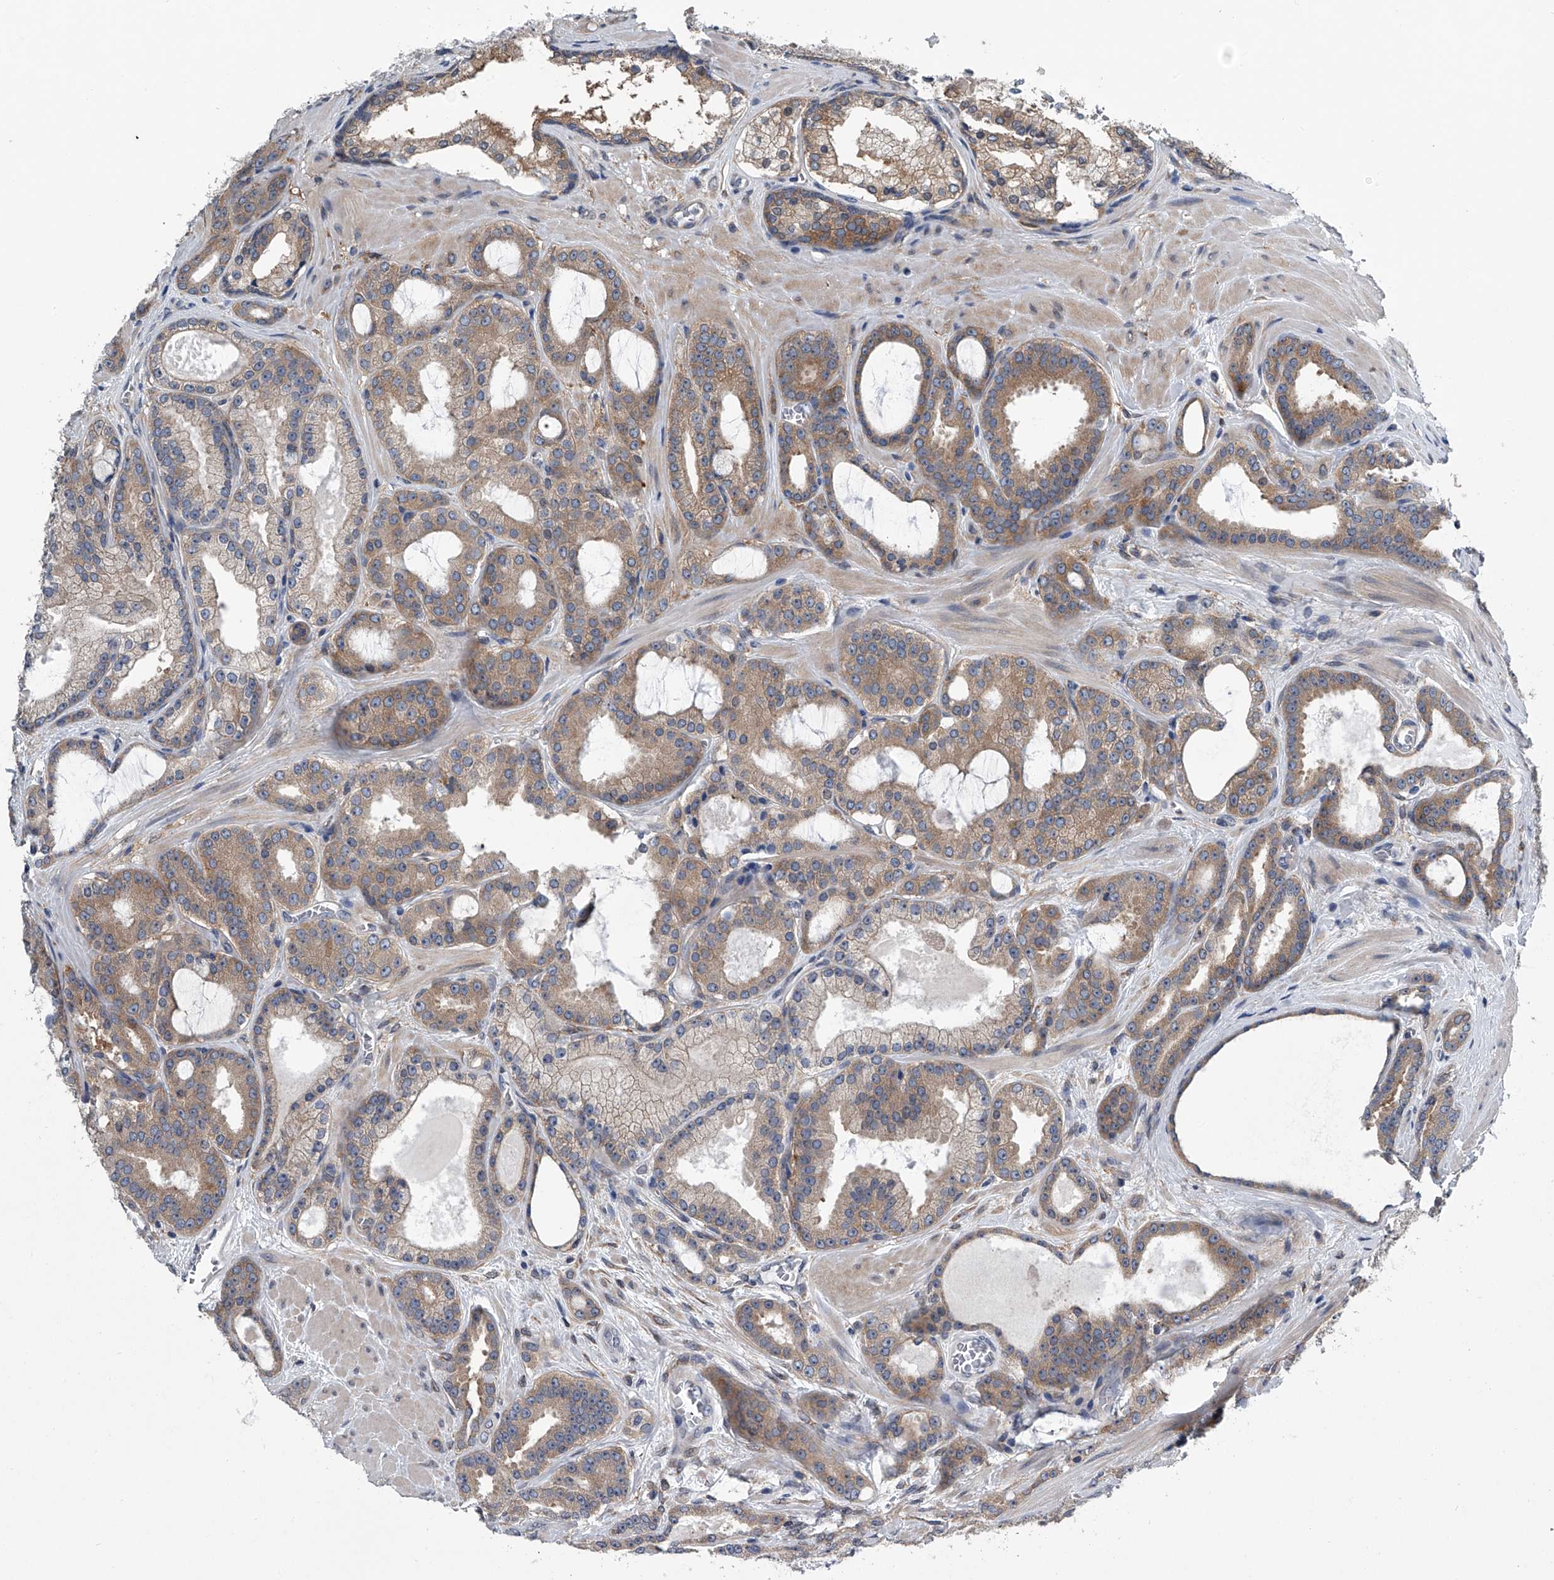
{"staining": {"intensity": "moderate", "quantity": ">75%", "location": "cytoplasmic/membranous"}, "tissue": "prostate cancer", "cell_type": "Tumor cells", "image_type": "cancer", "snomed": [{"axis": "morphology", "description": "Adenocarcinoma, High grade"}, {"axis": "topography", "description": "Prostate"}], "caption": "A micrograph of human prostate high-grade adenocarcinoma stained for a protein displays moderate cytoplasmic/membranous brown staining in tumor cells.", "gene": "PPP2R5D", "patient": {"sex": "male", "age": 60}}